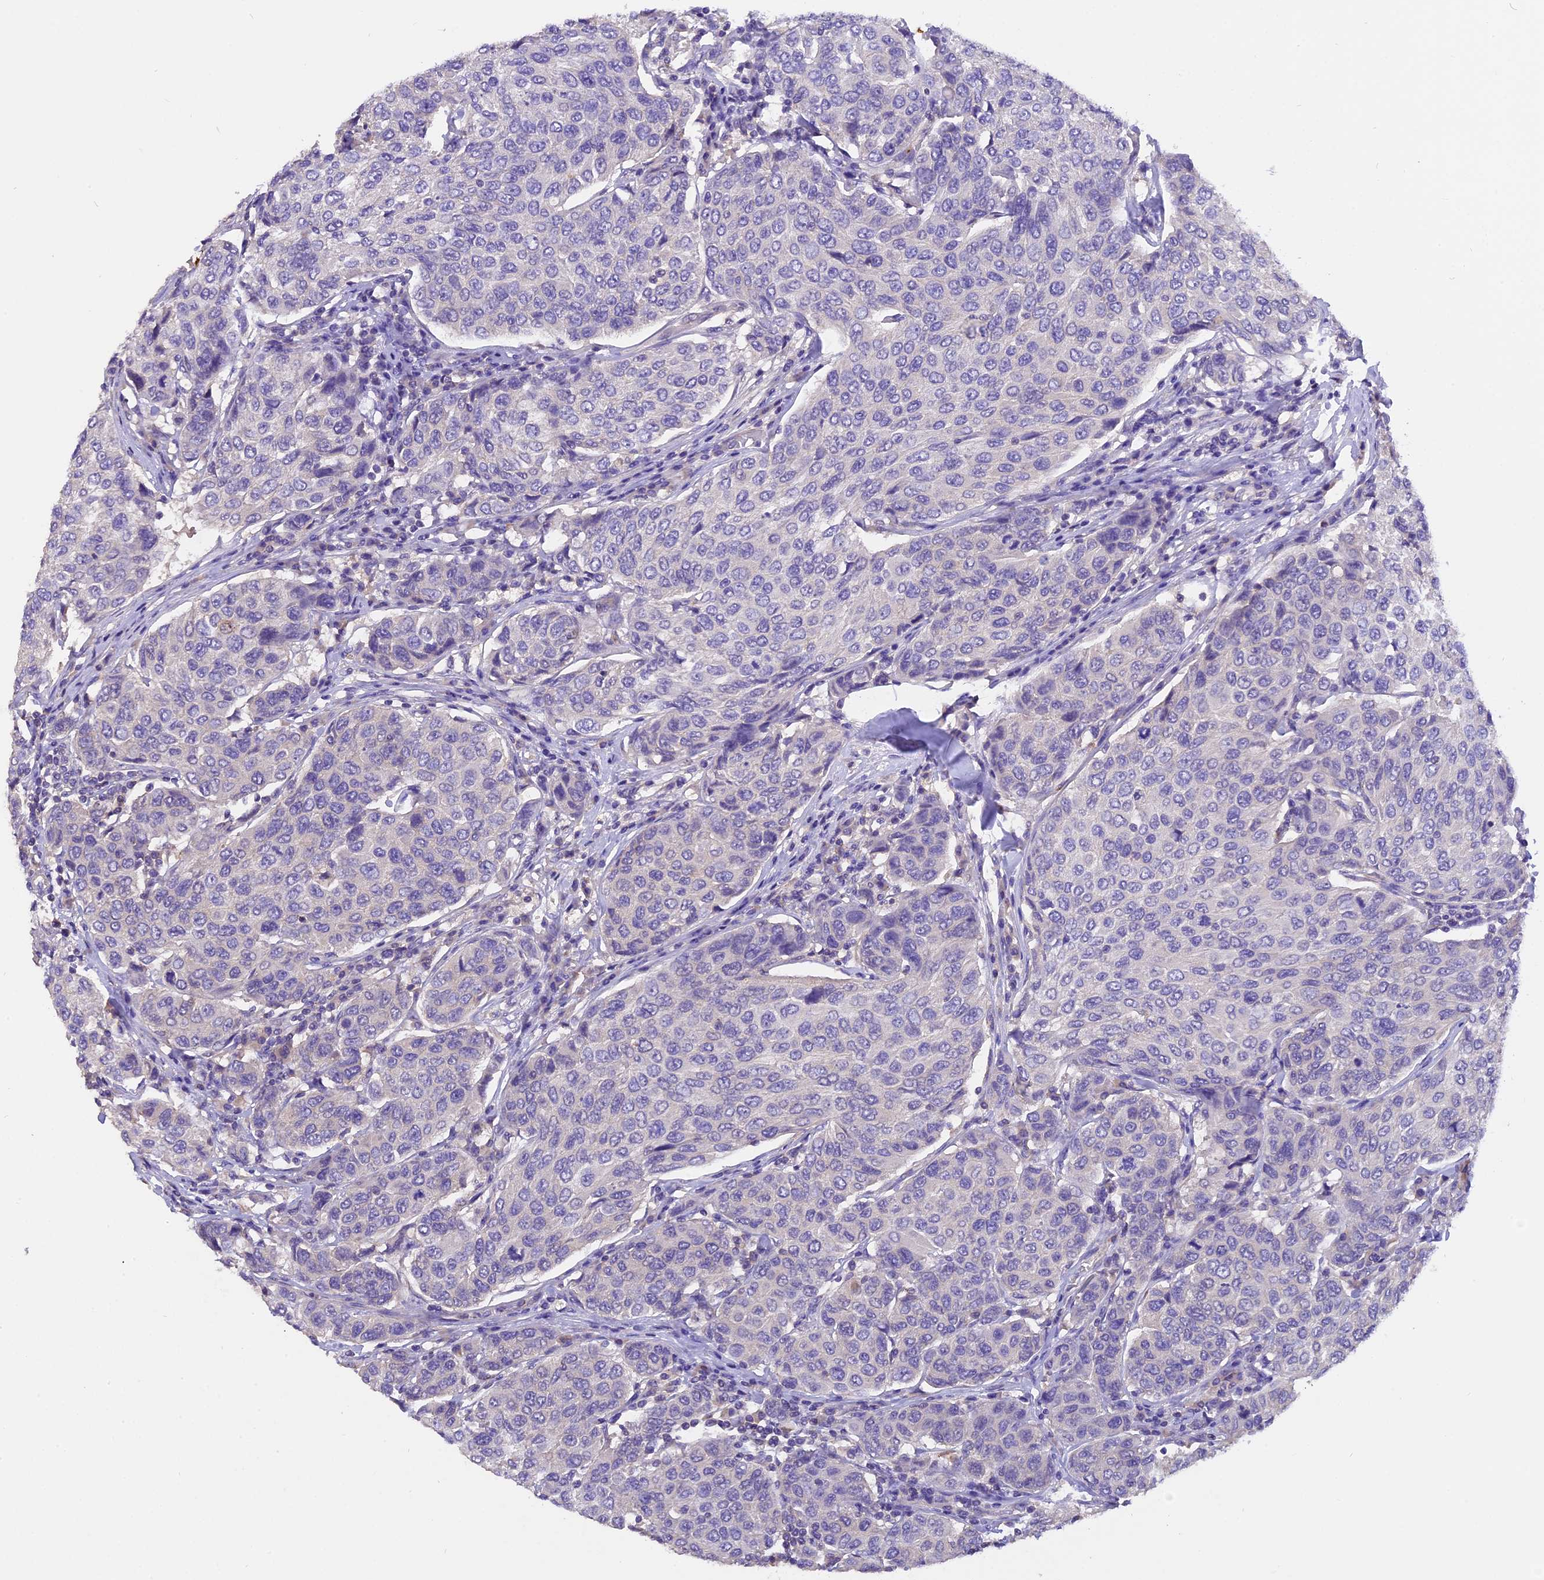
{"staining": {"intensity": "negative", "quantity": "none", "location": "none"}, "tissue": "breast cancer", "cell_type": "Tumor cells", "image_type": "cancer", "snomed": [{"axis": "morphology", "description": "Duct carcinoma"}, {"axis": "topography", "description": "Breast"}], "caption": "DAB immunohistochemical staining of breast cancer (intraductal carcinoma) displays no significant positivity in tumor cells.", "gene": "AP3B2", "patient": {"sex": "female", "age": 55}}